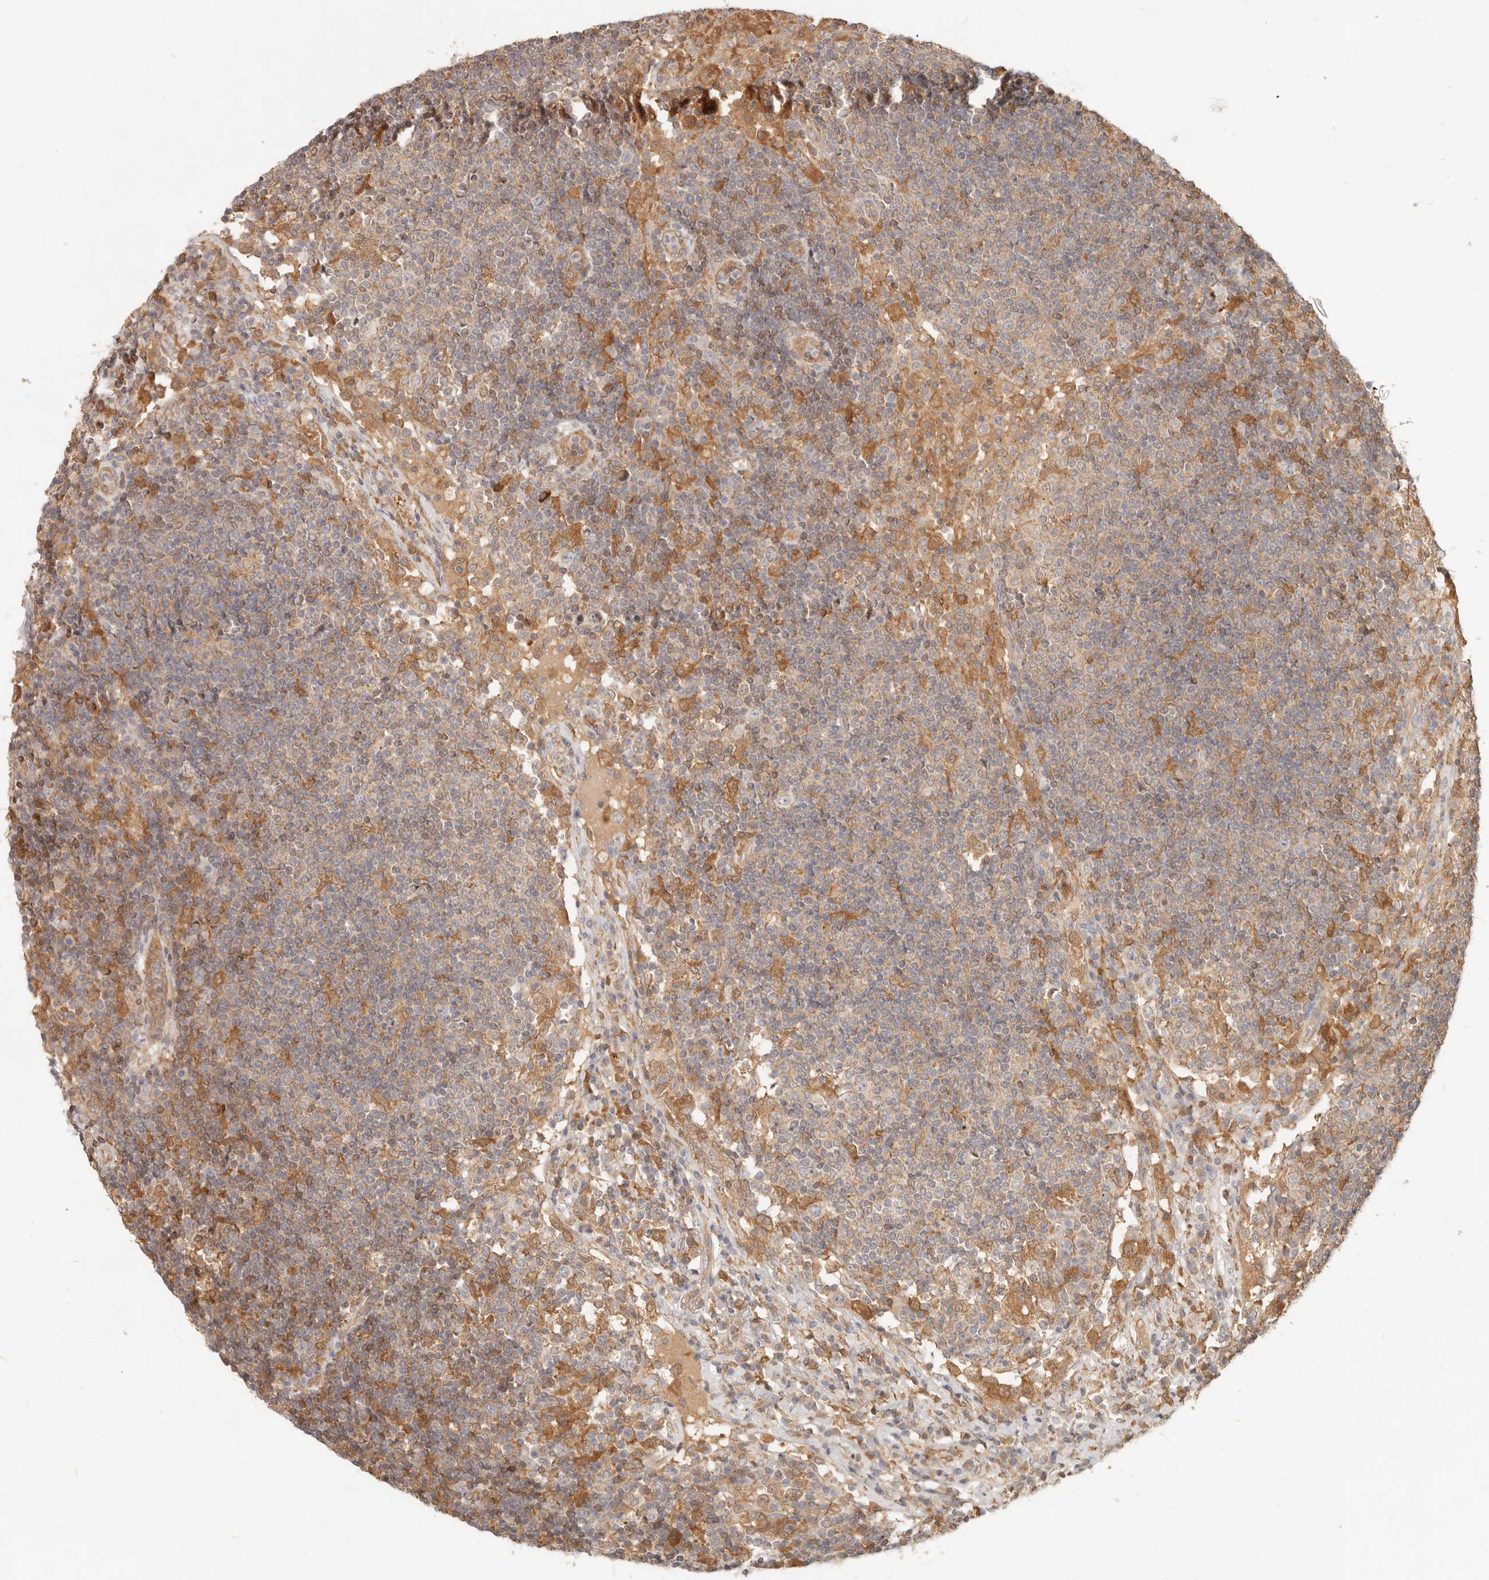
{"staining": {"intensity": "moderate", "quantity": "<25%", "location": "cytoplasmic/membranous"}, "tissue": "lymph node", "cell_type": "Germinal center cells", "image_type": "normal", "snomed": [{"axis": "morphology", "description": "Normal tissue, NOS"}, {"axis": "topography", "description": "Lymph node"}], "caption": "Lymph node stained with a protein marker reveals moderate staining in germinal center cells.", "gene": "NECAP2", "patient": {"sex": "female", "age": 53}}